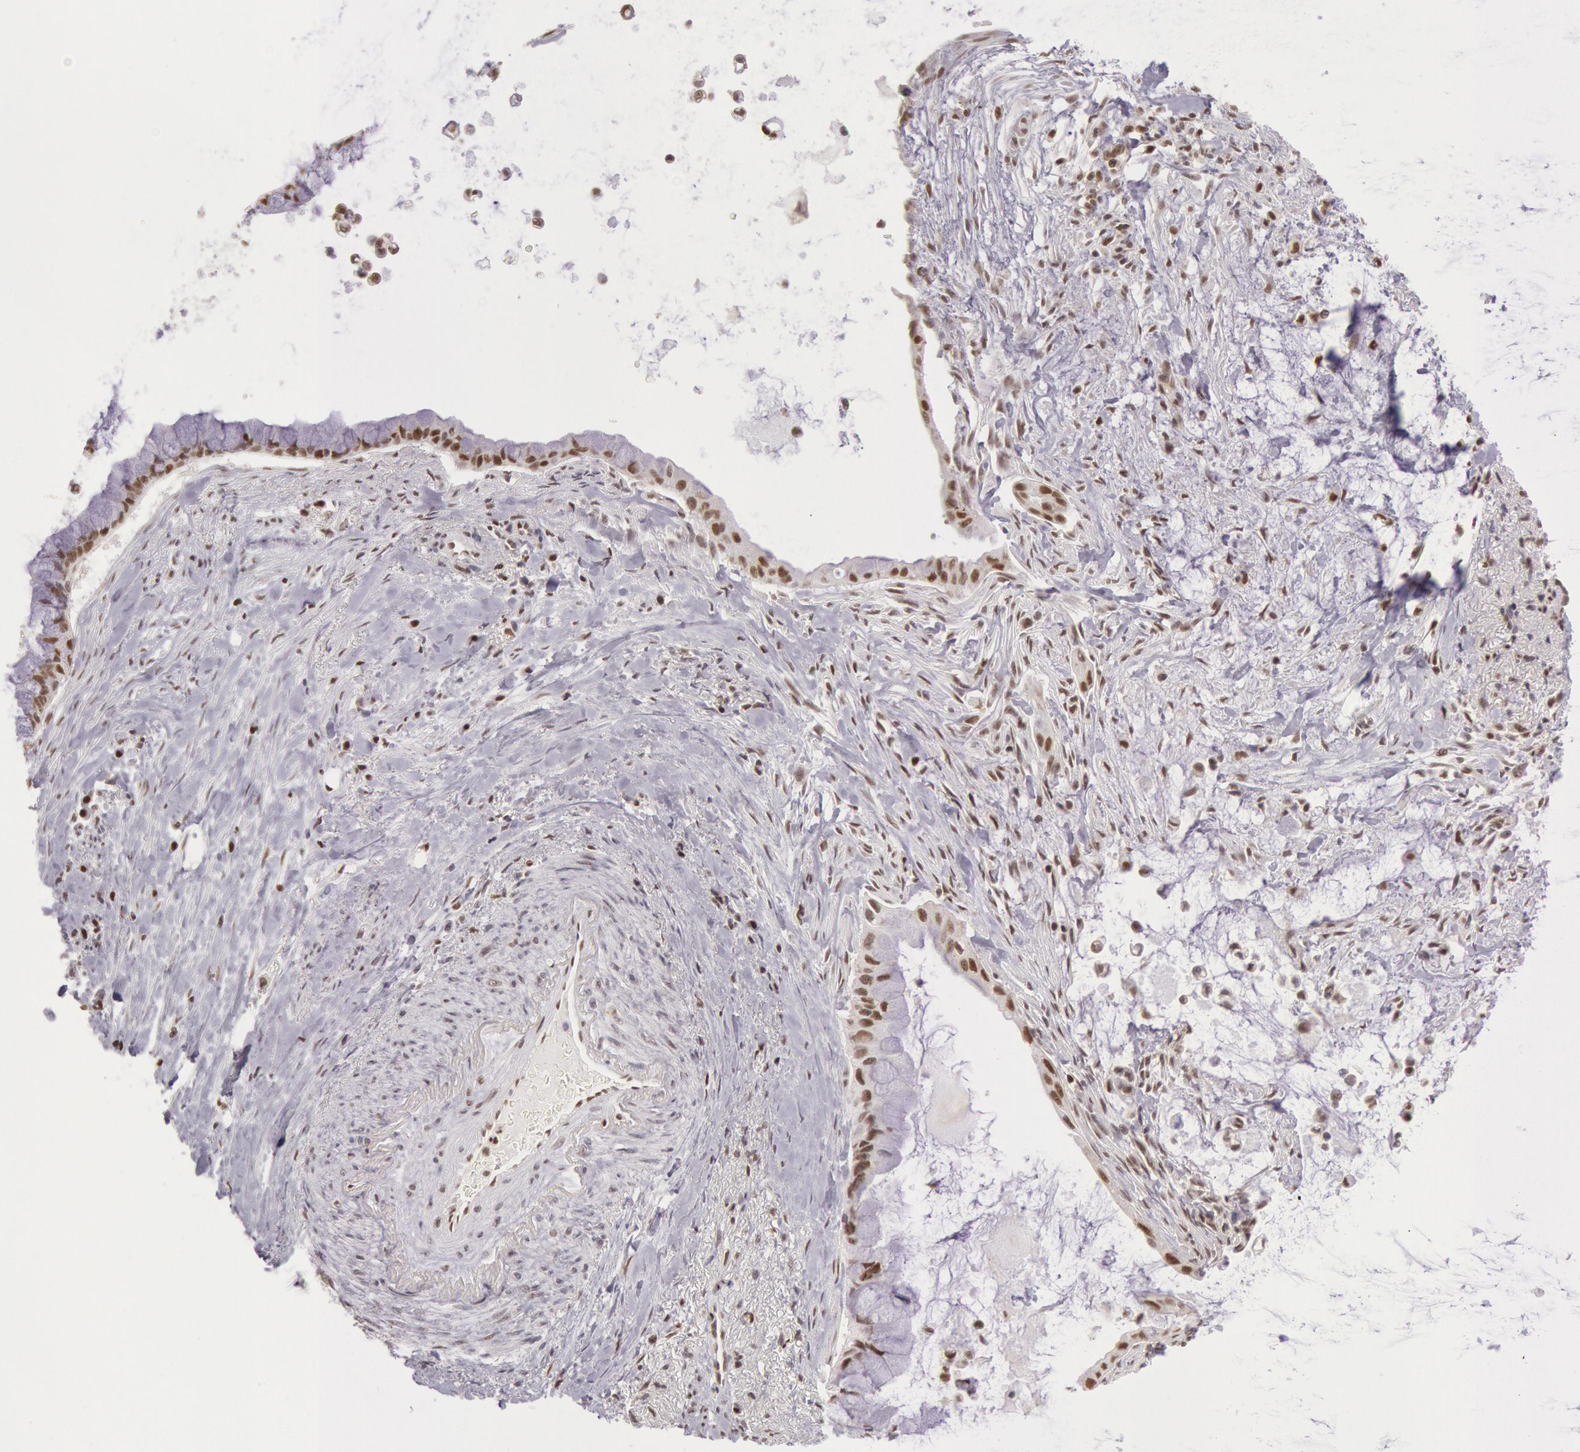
{"staining": {"intensity": "weak", "quantity": "25%-75%", "location": "nuclear"}, "tissue": "pancreatic cancer", "cell_type": "Tumor cells", "image_type": "cancer", "snomed": [{"axis": "morphology", "description": "Adenocarcinoma, NOS"}, {"axis": "topography", "description": "Pancreas"}], "caption": "Protein analysis of adenocarcinoma (pancreatic) tissue shows weak nuclear staining in approximately 25%-75% of tumor cells.", "gene": "ESS2", "patient": {"sex": "male", "age": 59}}